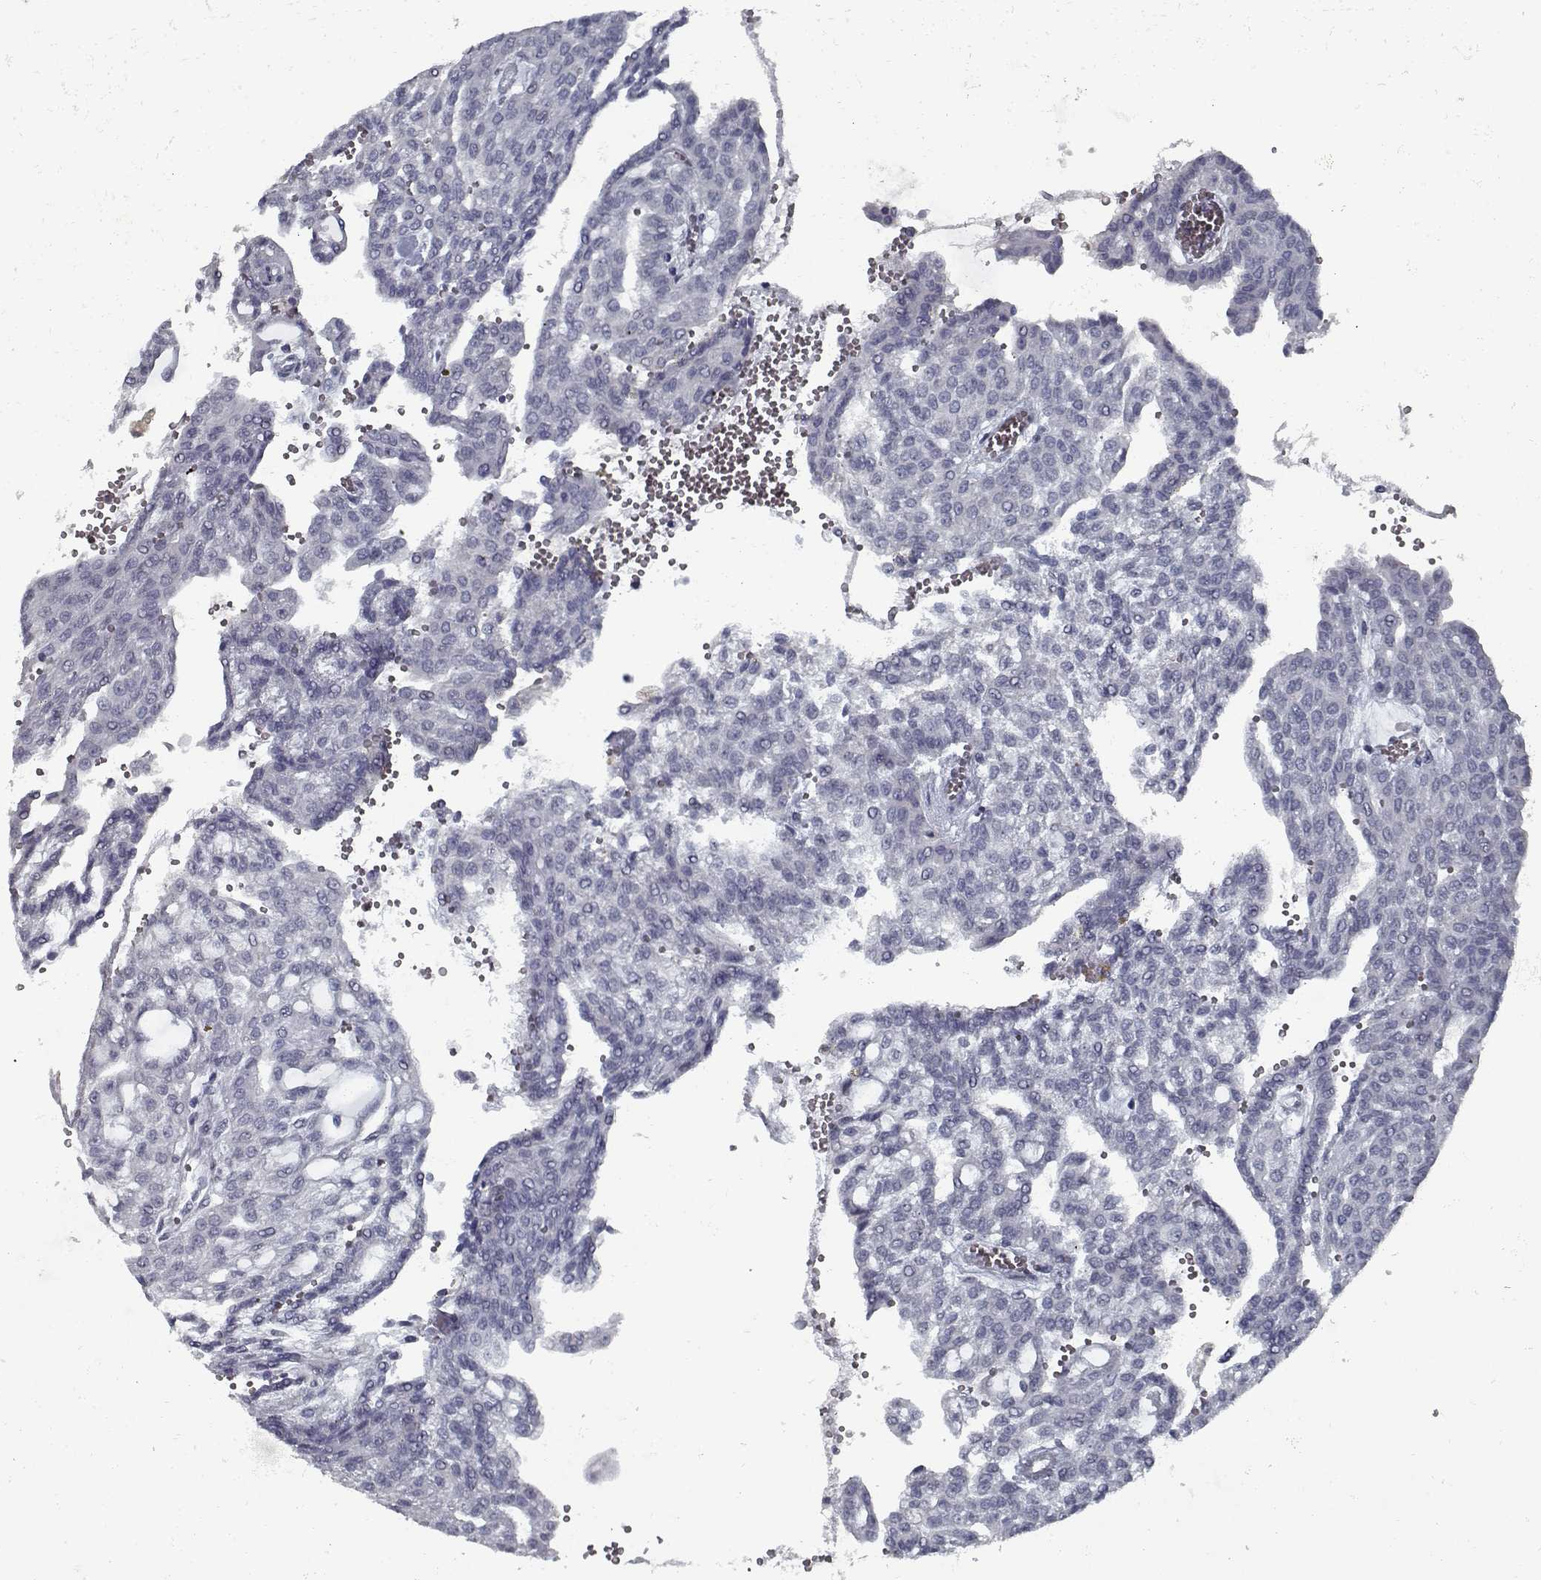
{"staining": {"intensity": "negative", "quantity": "none", "location": "none"}, "tissue": "renal cancer", "cell_type": "Tumor cells", "image_type": "cancer", "snomed": [{"axis": "morphology", "description": "Adenocarcinoma, NOS"}, {"axis": "topography", "description": "Kidney"}], "caption": "Immunohistochemical staining of renal cancer (adenocarcinoma) shows no significant positivity in tumor cells.", "gene": "GAD2", "patient": {"sex": "male", "age": 63}}